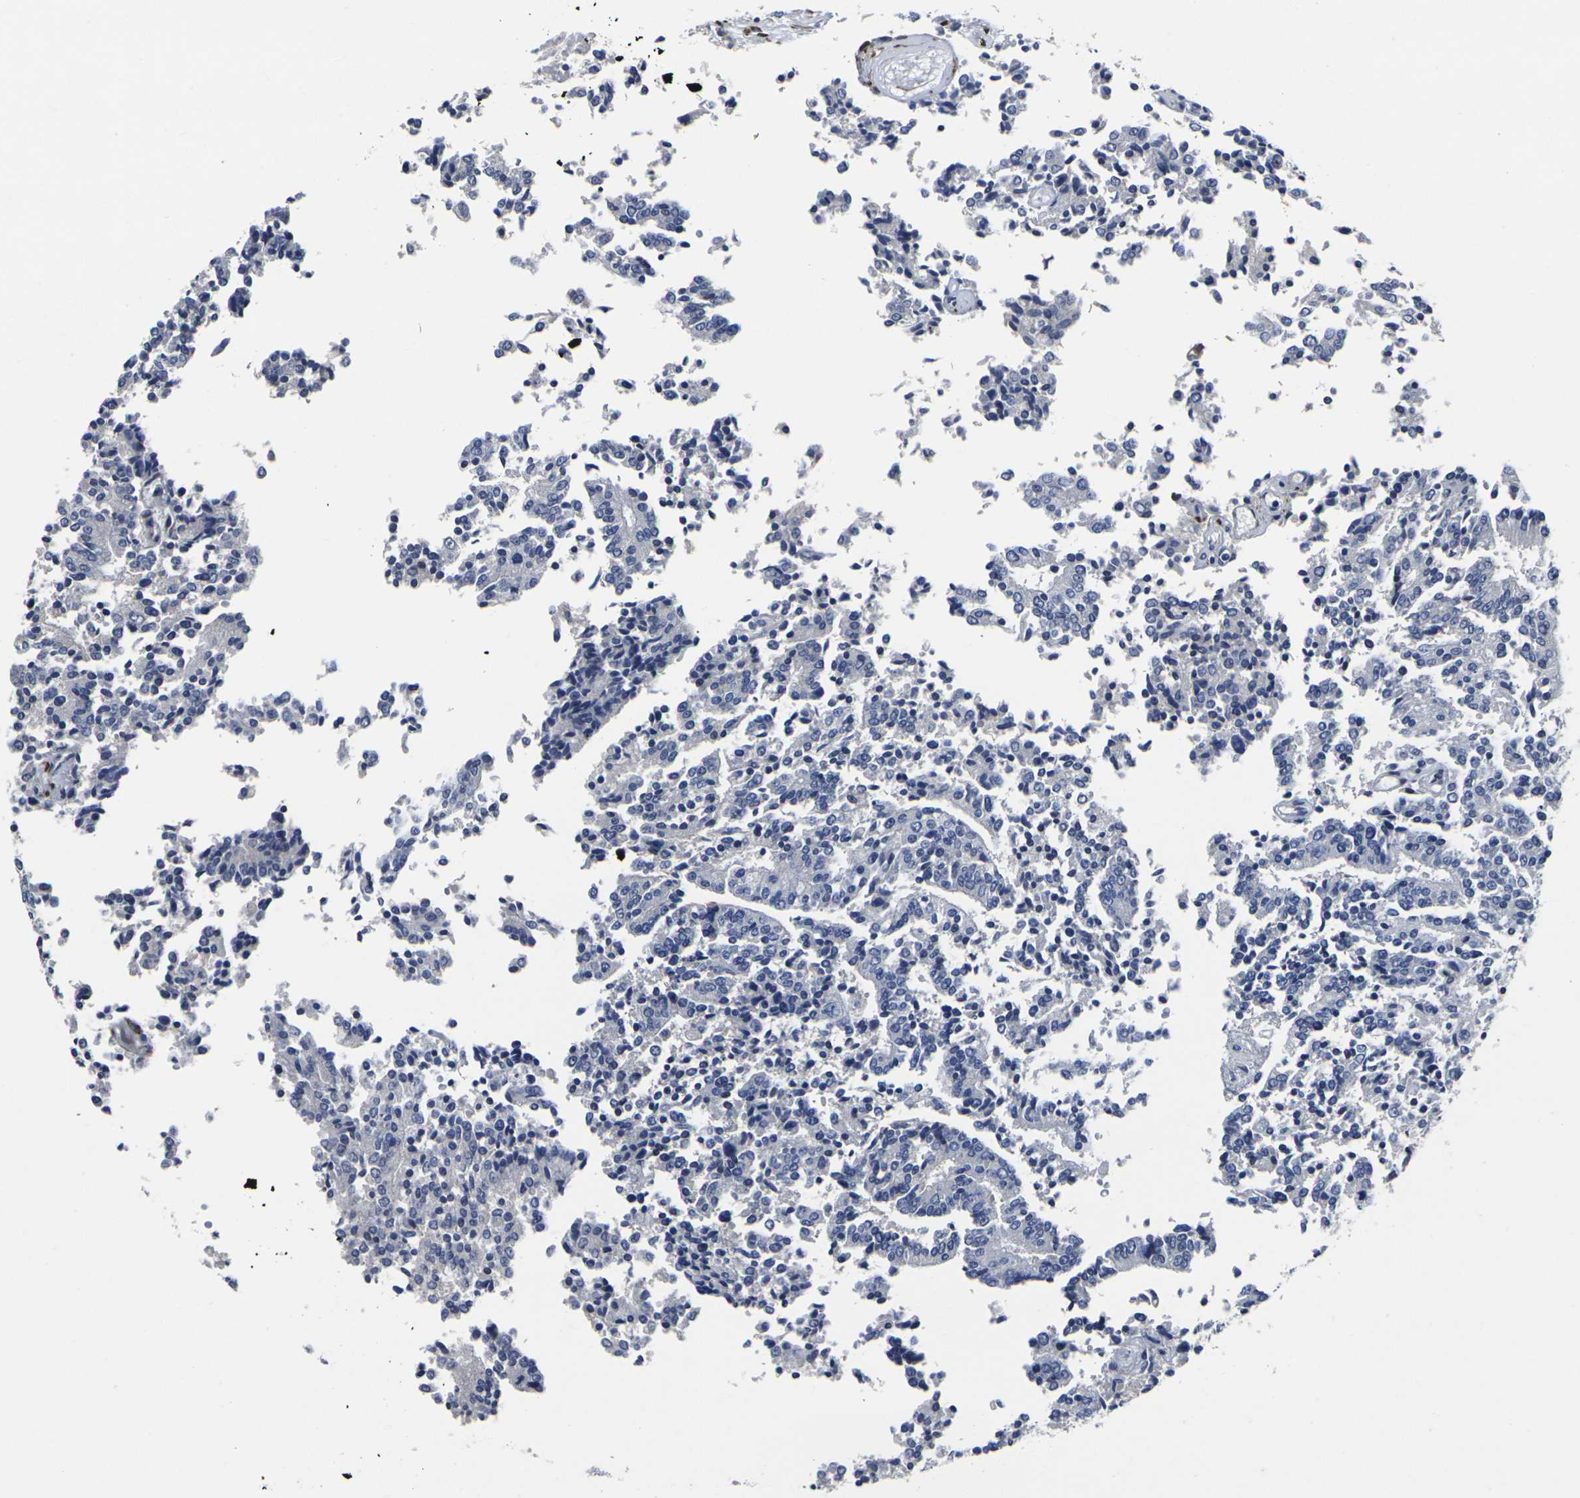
{"staining": {"intensity": "negative", "quantity": "none", "location": "none"}, "tissue": "prostate cancer", "cell_type": "Tumor cells", "image_type": "cancer", "snomed": [{"axis": "morphology", "description": "Normal tissue, NOS"}, {"axis": "morphology", "description": "Adenocarcinoma, High grade"}, {"axis": "topography", "description": "Prostate"}, {"axis": "topography", "description": "Seminal veicle"}], "caption": "Tumor cells show no significant staining in prostate cancer (adenocarcinoma (high-grade)). The staining is performed using DAB brown chromogen with nuclei counter-stained in using hematoxylin.", "gene": "CYP2C8", "patient": {"sex": "male", "age": 55}}